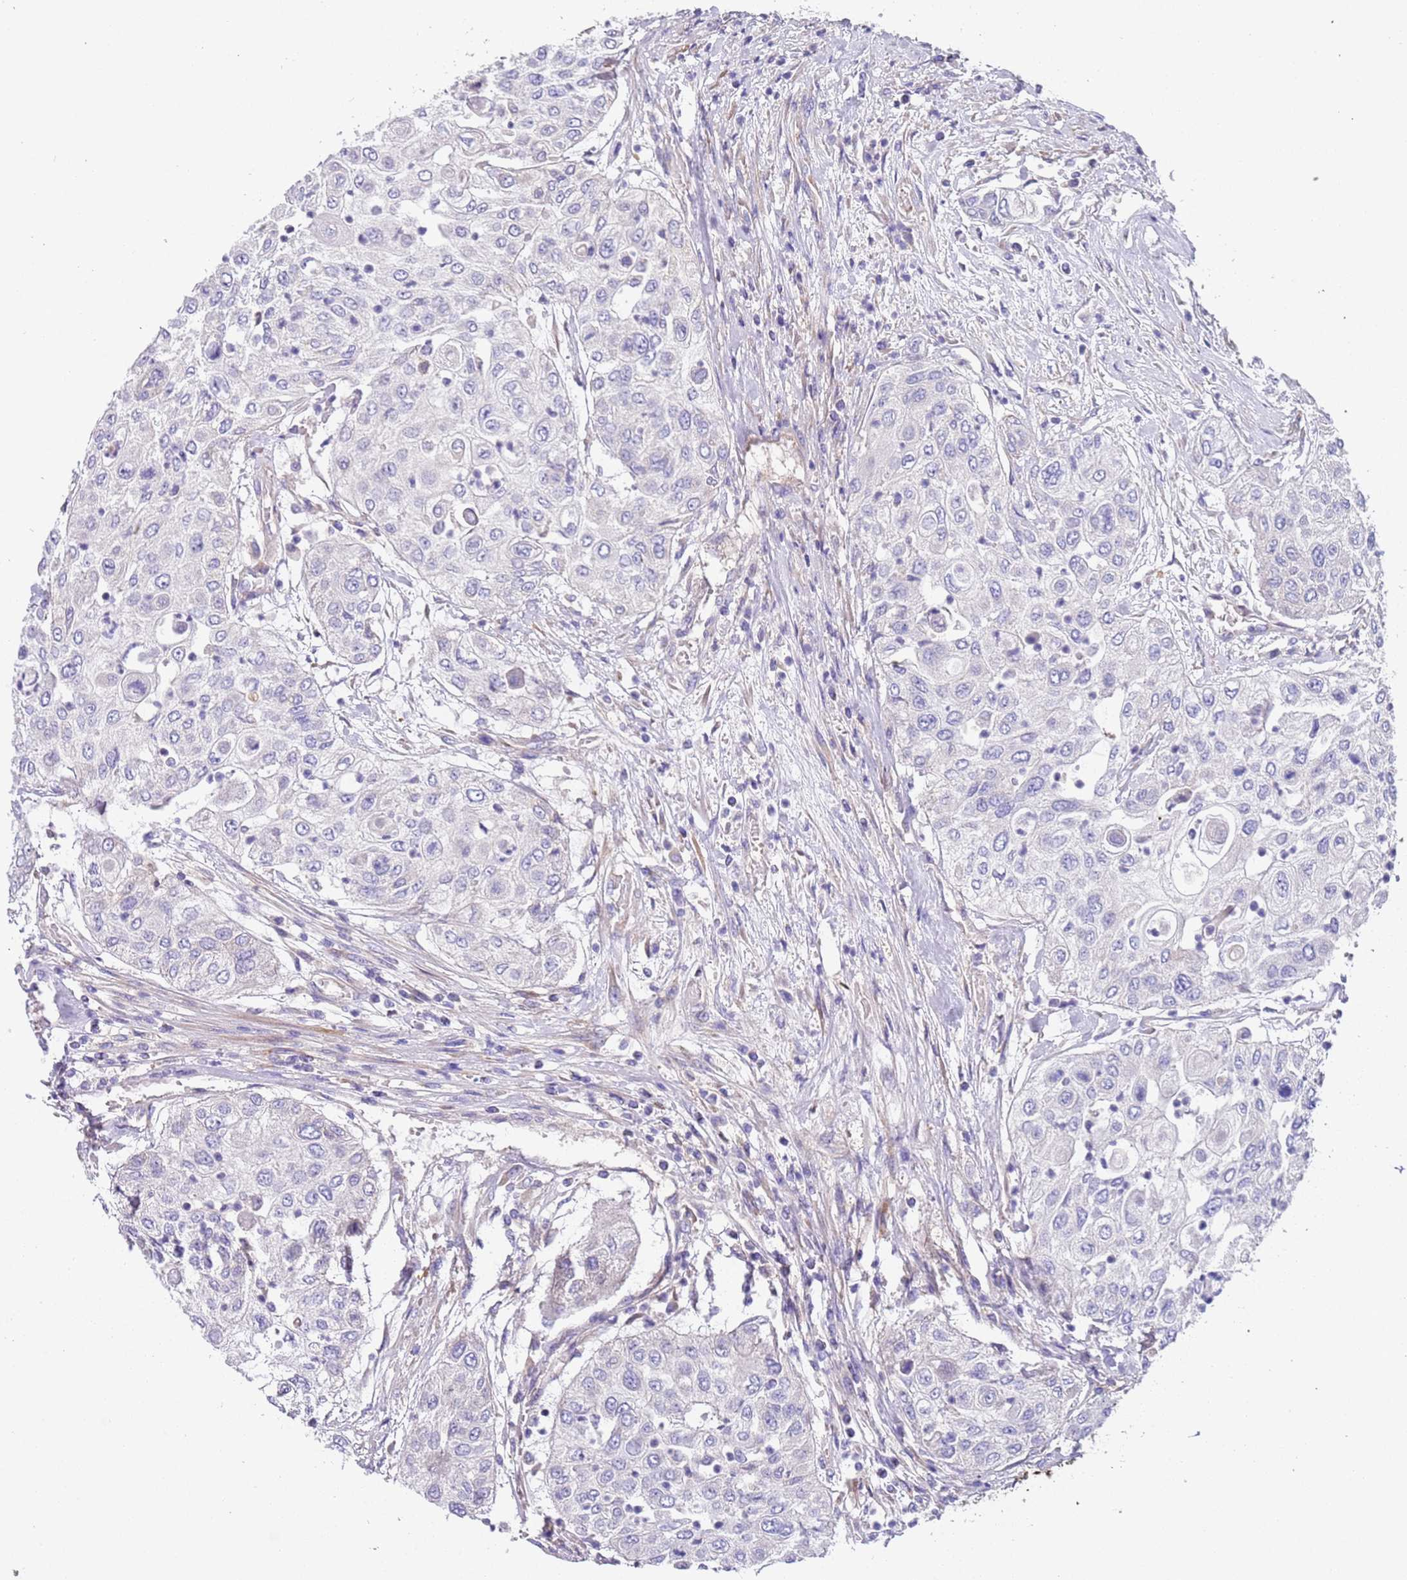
{"staining": {"intensity": "negative", "quantity": "none", "location": "none"}, "tissue": "urothelial cancer", "cell_type": "Tumor cells", "image_type": "cancer", "snomed": [{"axis": "morphology", "description": "Urothelial carcinoma, High grade"}, {"axis": "topography", "description": "Urinary bladder"}], "caption": "Protein analysis of urothelial cancer displays no significant expression in tumor cells.", "gene": "LAMB4", "patient": {"sex": "female", "age": 79}}